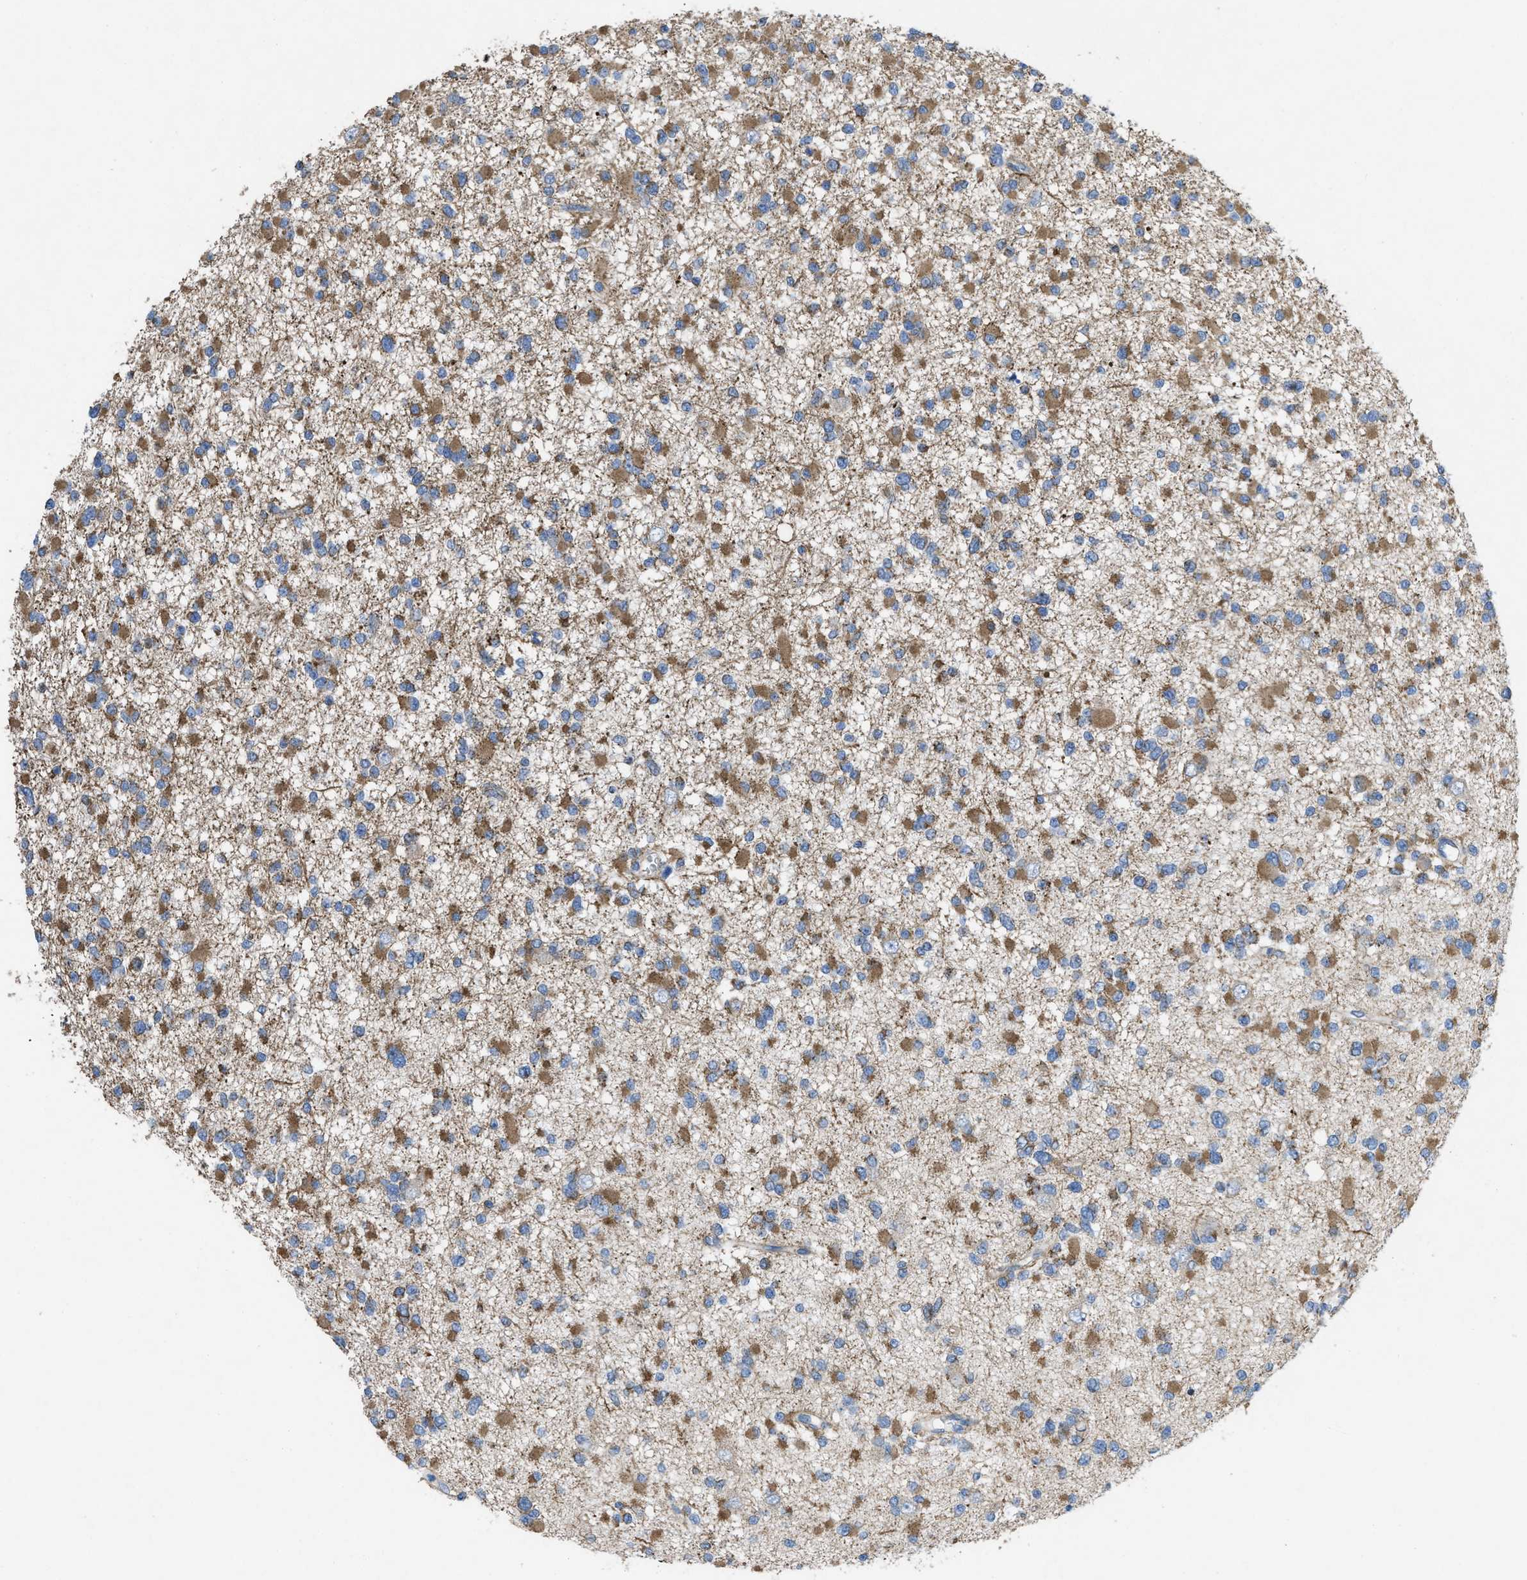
{"staining": {"intensity": "moderate", "quantity": ">75%", "location": "cytoplasmic/membranous"}, "tissue": "glioma", "cell_type": "Tumor cells", "image_type": "cancer", "snomed": [{"axis": "morphology", "description": "Glioma, malignant, Low grade"}, {"axis": "topography", "description": "Brain"}], "caption": "Low-grade glioma (malignant) tissue displays moderate cytoplasmic/membranous positivity in approximately >75% of tumor cells, visualized by immunohistochemistry. (DAB (3,3'-diaminobenzidine) = brown stain, brightfield microscopy at high magnification).", "gene": "DOLPP1", "patient": {"sex": "female", "age": 22}}